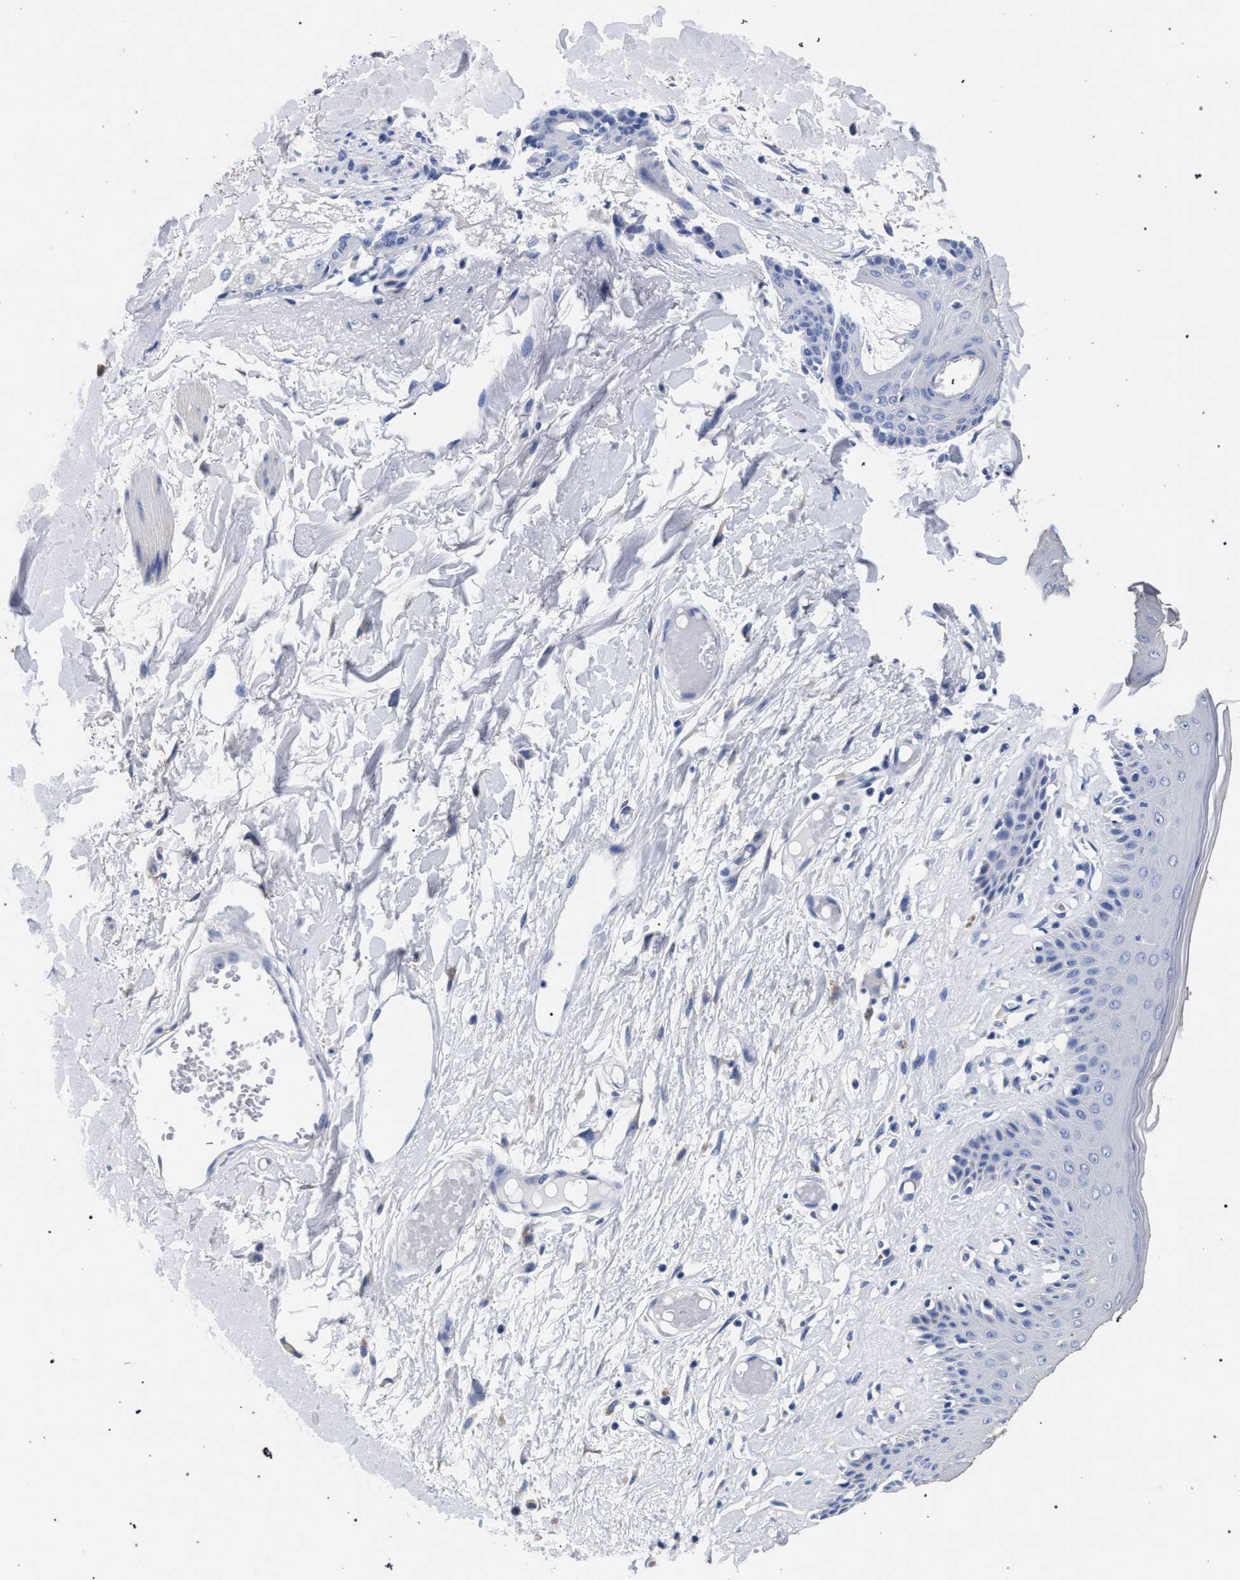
{"staining": {"intensity": "negative", "quantity": "none", "location": "none"}, "tissue": "skin", "cell_type": "Epidermal cells", "image_type": "normal", "snomed": [{"axis": "morphology", "description": "Normal tissue, NOS"}, {"axis": "topography", "description": "Vulva"}], "caption": "Skin stained for a protein using immunohistochemistry (IHC) displays no expression epidermal cells.", "gene": "AKAP4", "patient": {"sex": "female", "age": 73}}